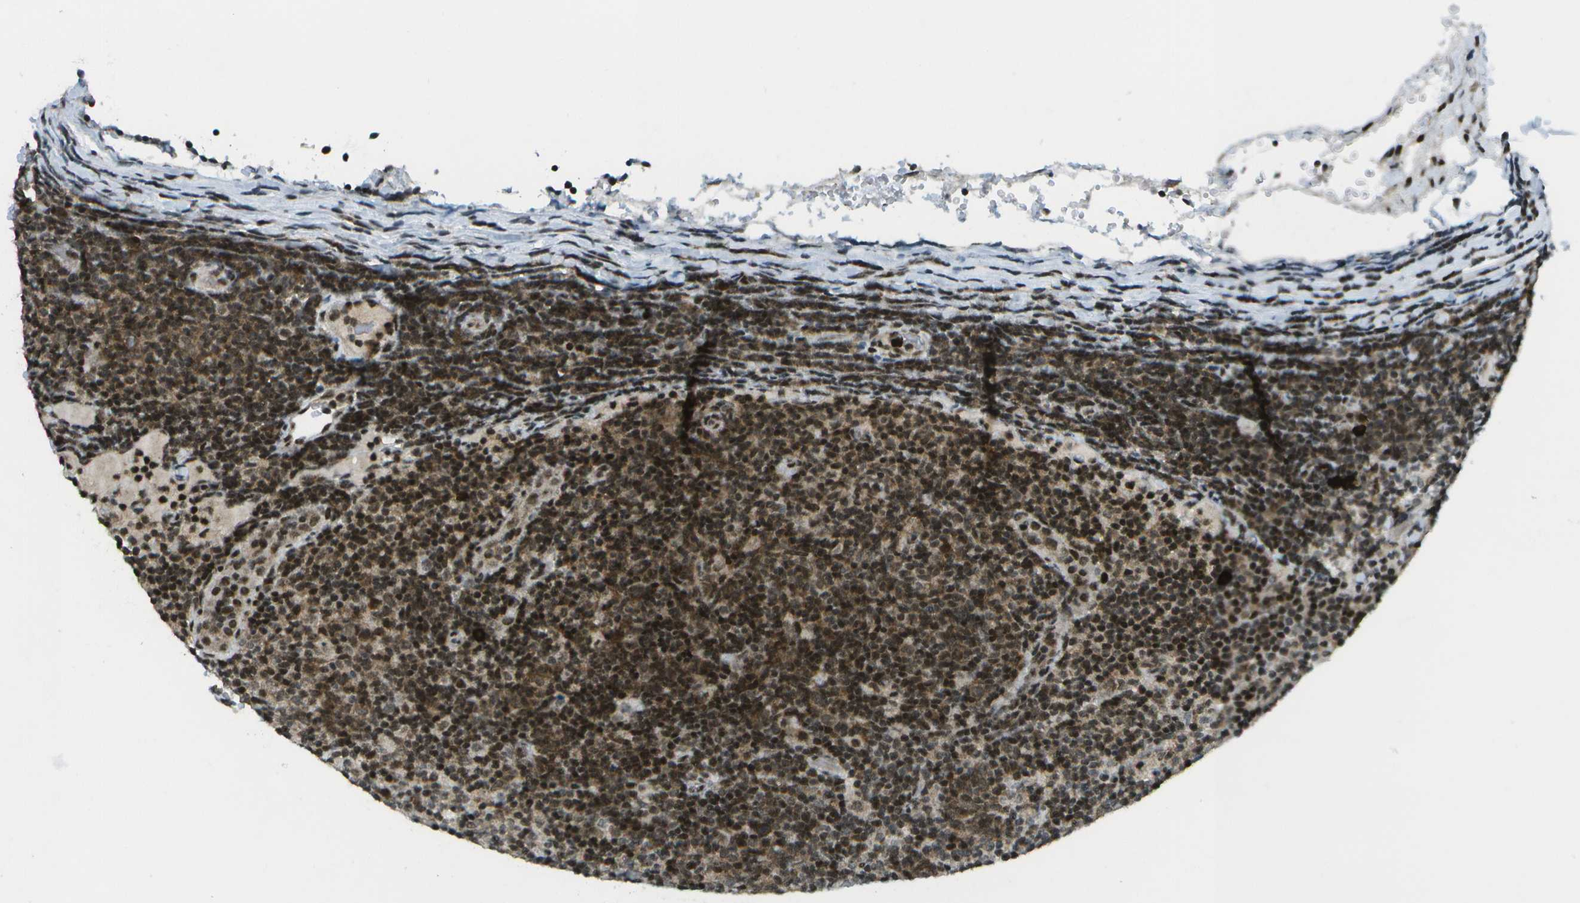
{"staining": {"intensity": "strong", "quantity": "25%-75%", "location": "cytoplasmic/membranous,nuclear"}, "tissue": "lymphoma", "cell_type": "Tumor cells", "image_type": "cancer", "snomed": [{"axis": "morphology", "description": "Malignant lymphoma, non-Hodgkin's type, Low grade"}, {"axis": "topography", "description": "Lymph node"}], "caption": "This histopathology image displays IHC staining of lymphoma, with high strong cytoplasmic/membranous and nuclear positivity in approximately 25%-75% of tumor cells.", "gene": "IRF7", "patient": {"sex": "male", "age": 83}}